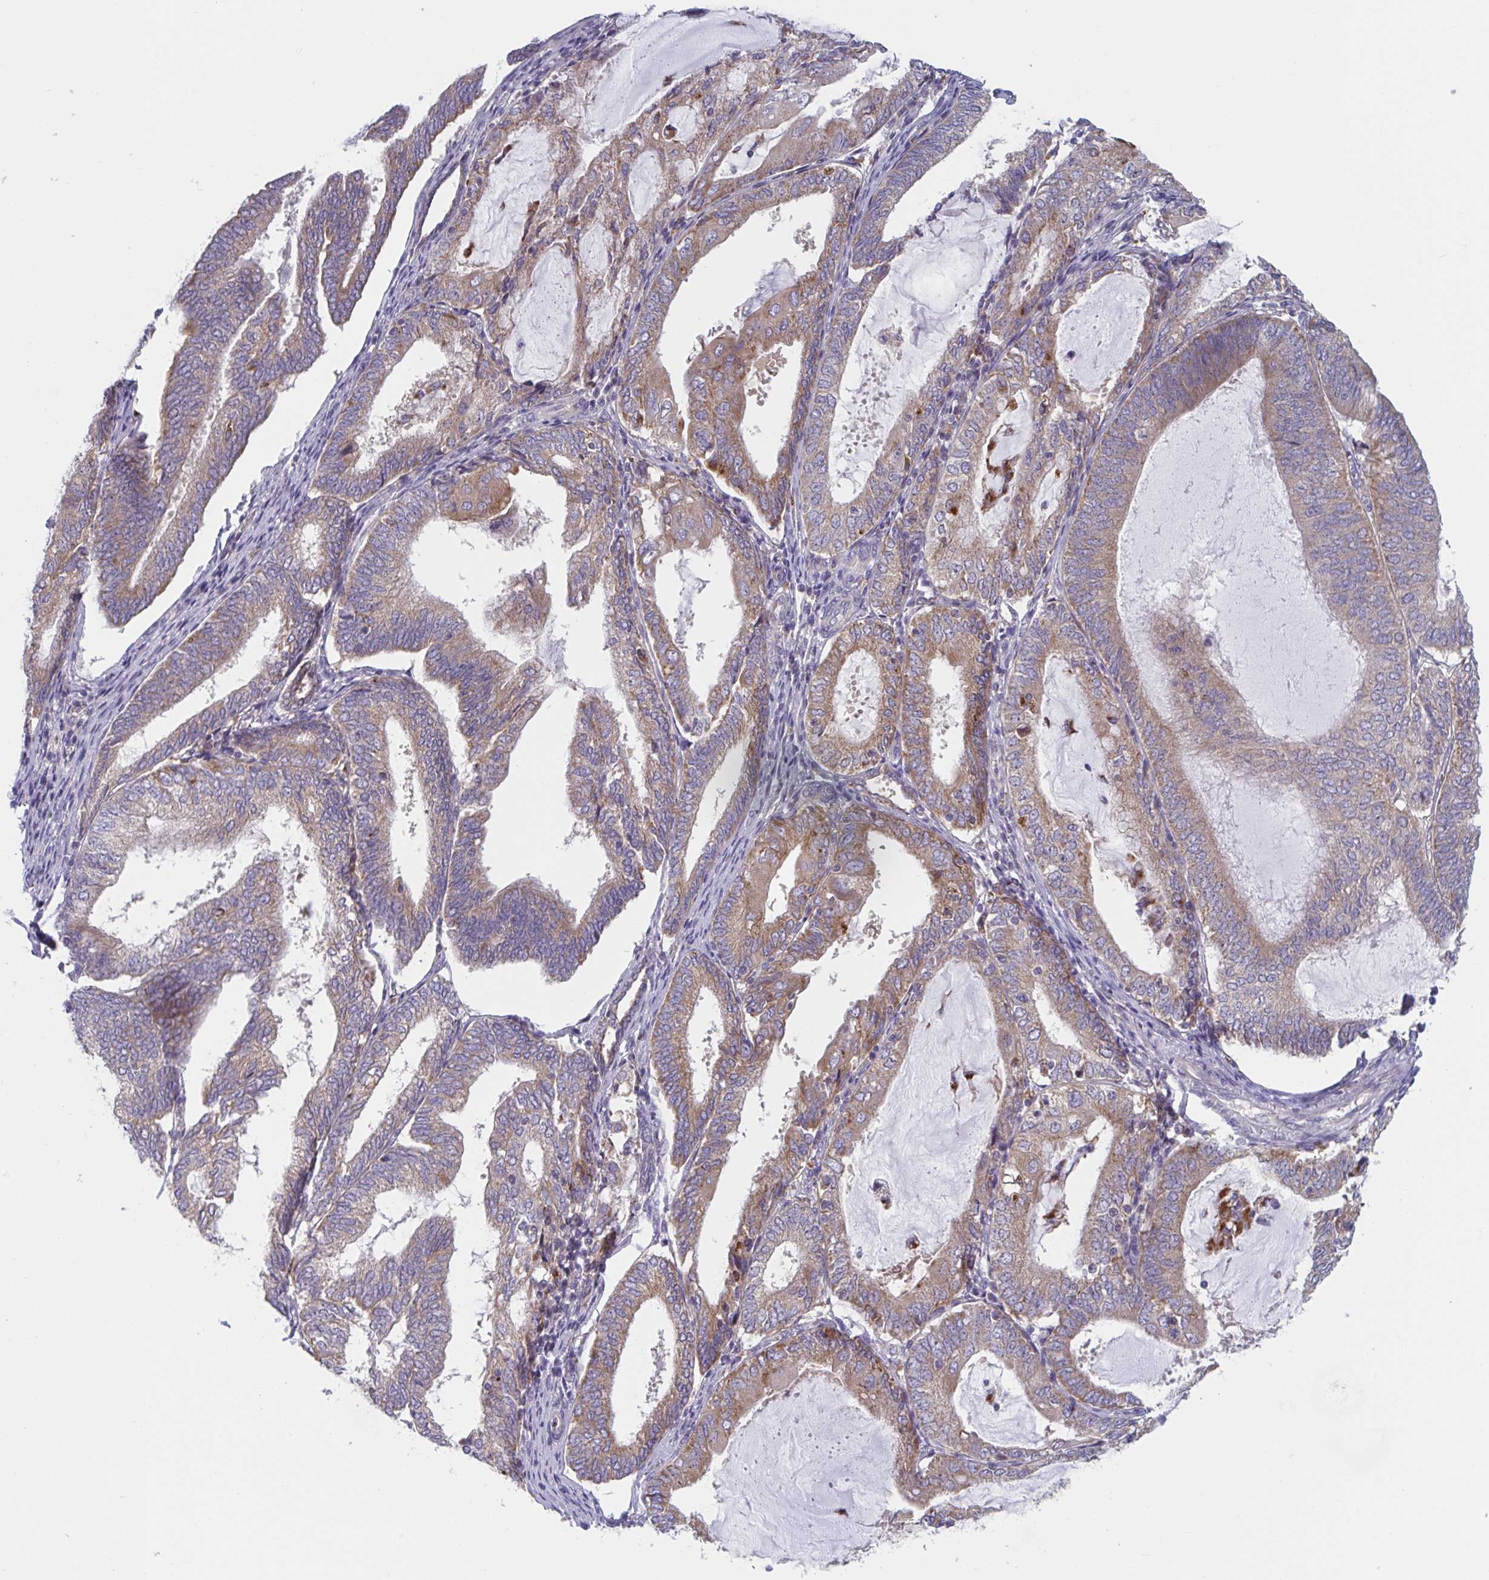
{"staining": {"intensity": "moderate", "quantity": ">75%", "location": "cytoplasmic/membranous"}, "tissue": "endometrial cancer", "cell_type": "Tumor cells", "image_type": "cancer", "snomed": [{"axis": "morphology", "description": "Adenocarcinoma, NOS"}, {"axis": "topography", "description": "Endometrium"}], "caption": "Immunohistochemistry histopathology image of neoplastic tissue: human endometrial cancer (adenocarcinoma) stained using immunohistochemistry (IHC) exhibits medium levels of moderate protein expression localized specifically in the cytoplasmic/membranous of tumor cells, appearing as a cytoplasmic/membranous brown color.", "gene": "NIPSNAP1", "patient": {"sex": "female", "age": 81}}